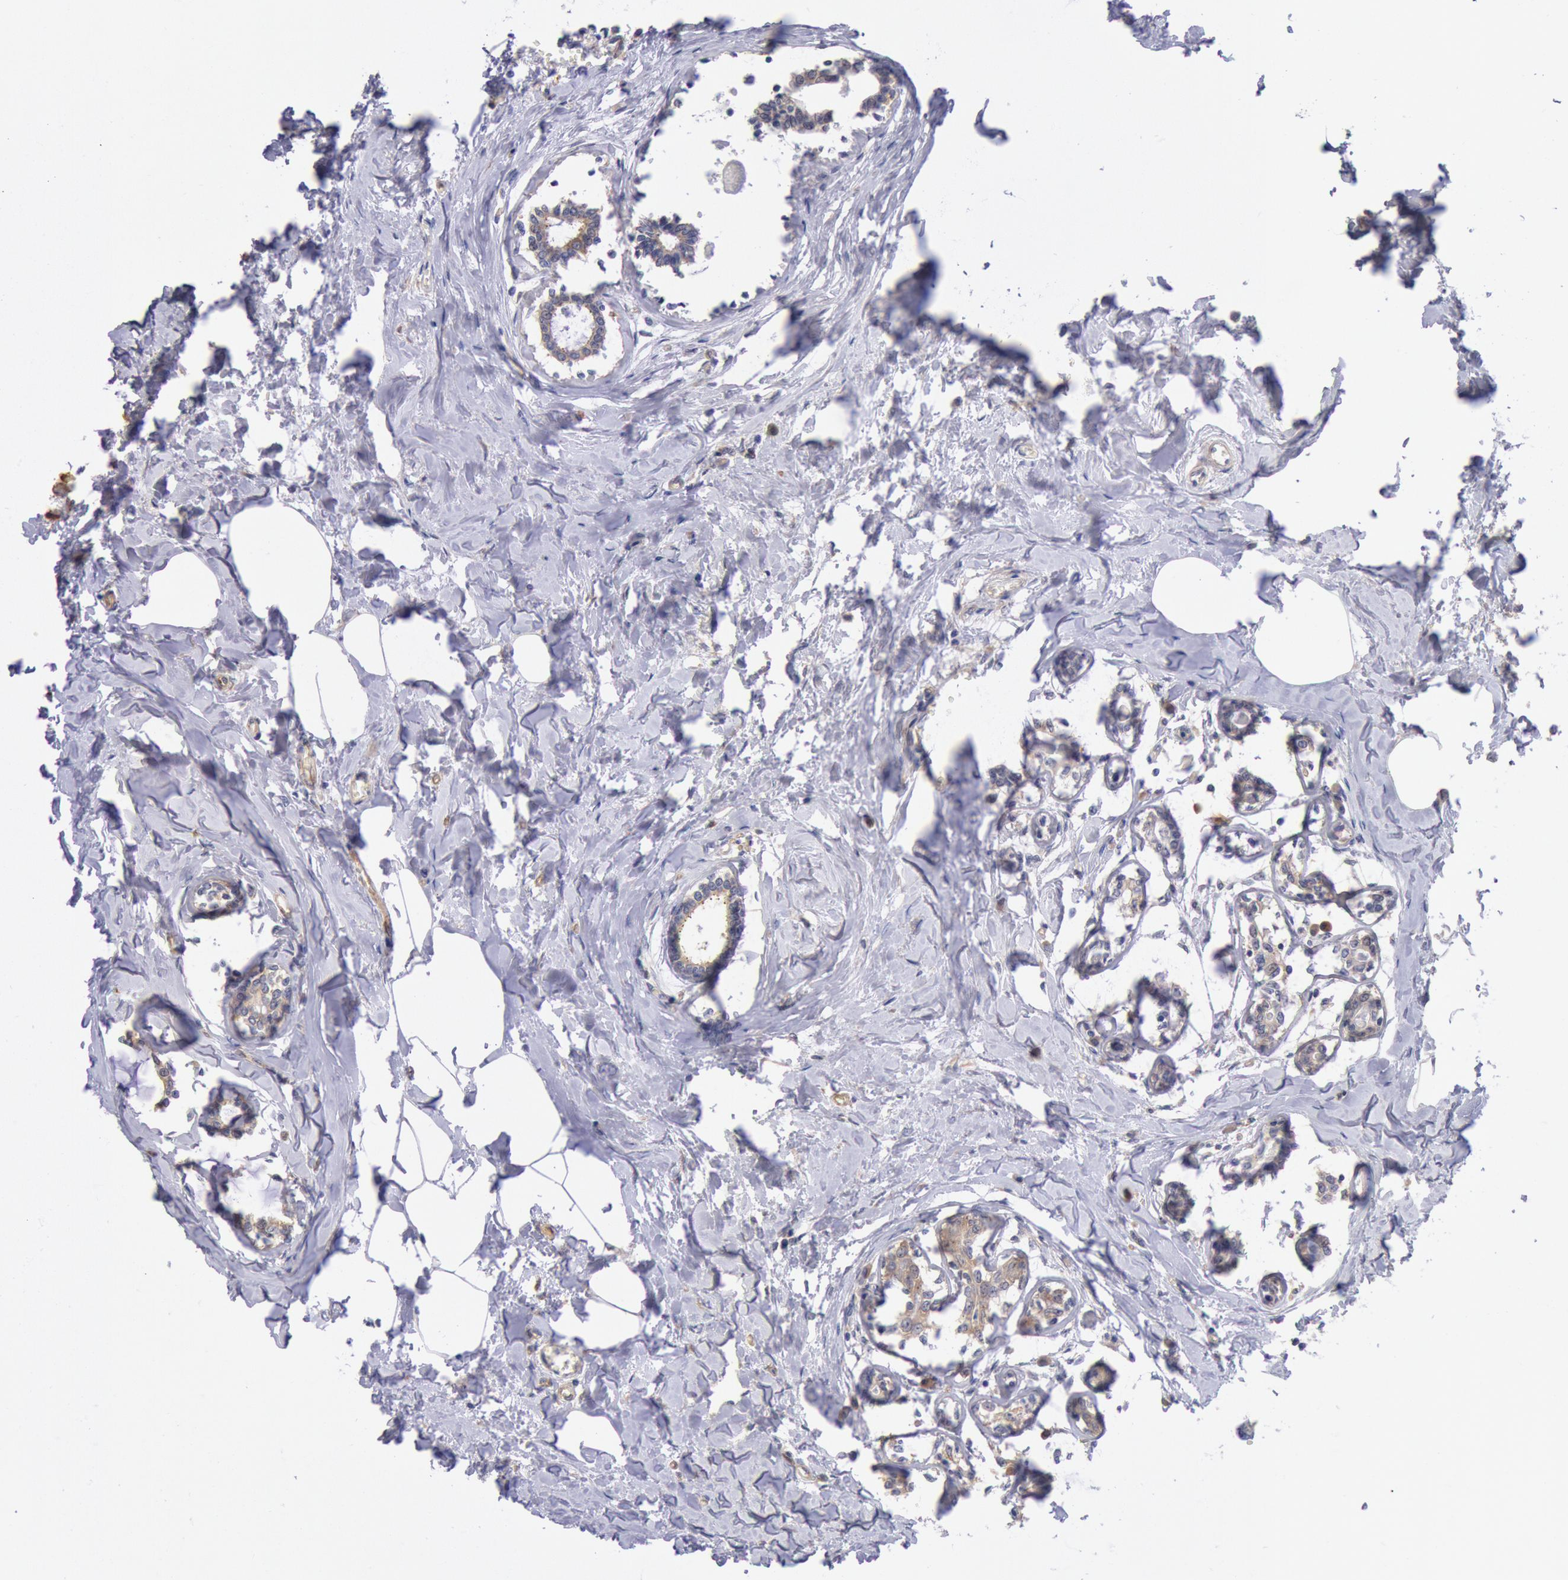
{"staining": {"intensity": "weak", "quantity": "25%-75%", "location": "cytoplasmic/membranous"}, "tissue": "breast cancer", "cell_type": "Tumor cells", "image_type": "cancer", "snomed": [{"axis": "morphology", "description": "Lobular carcinoma"}, {"axis": "topography", "description": "Breast"}], "caption": "Immunohistochemistry histopathology image of lobular carcinoma (breast) stained for a protein (brown), which displays low levels of weak cytoplasmic/membranous positivity in approximately 25%-75% of tumor cells.", "gene": "DRG1", "patient": {"sex": "female", "age": 51}}